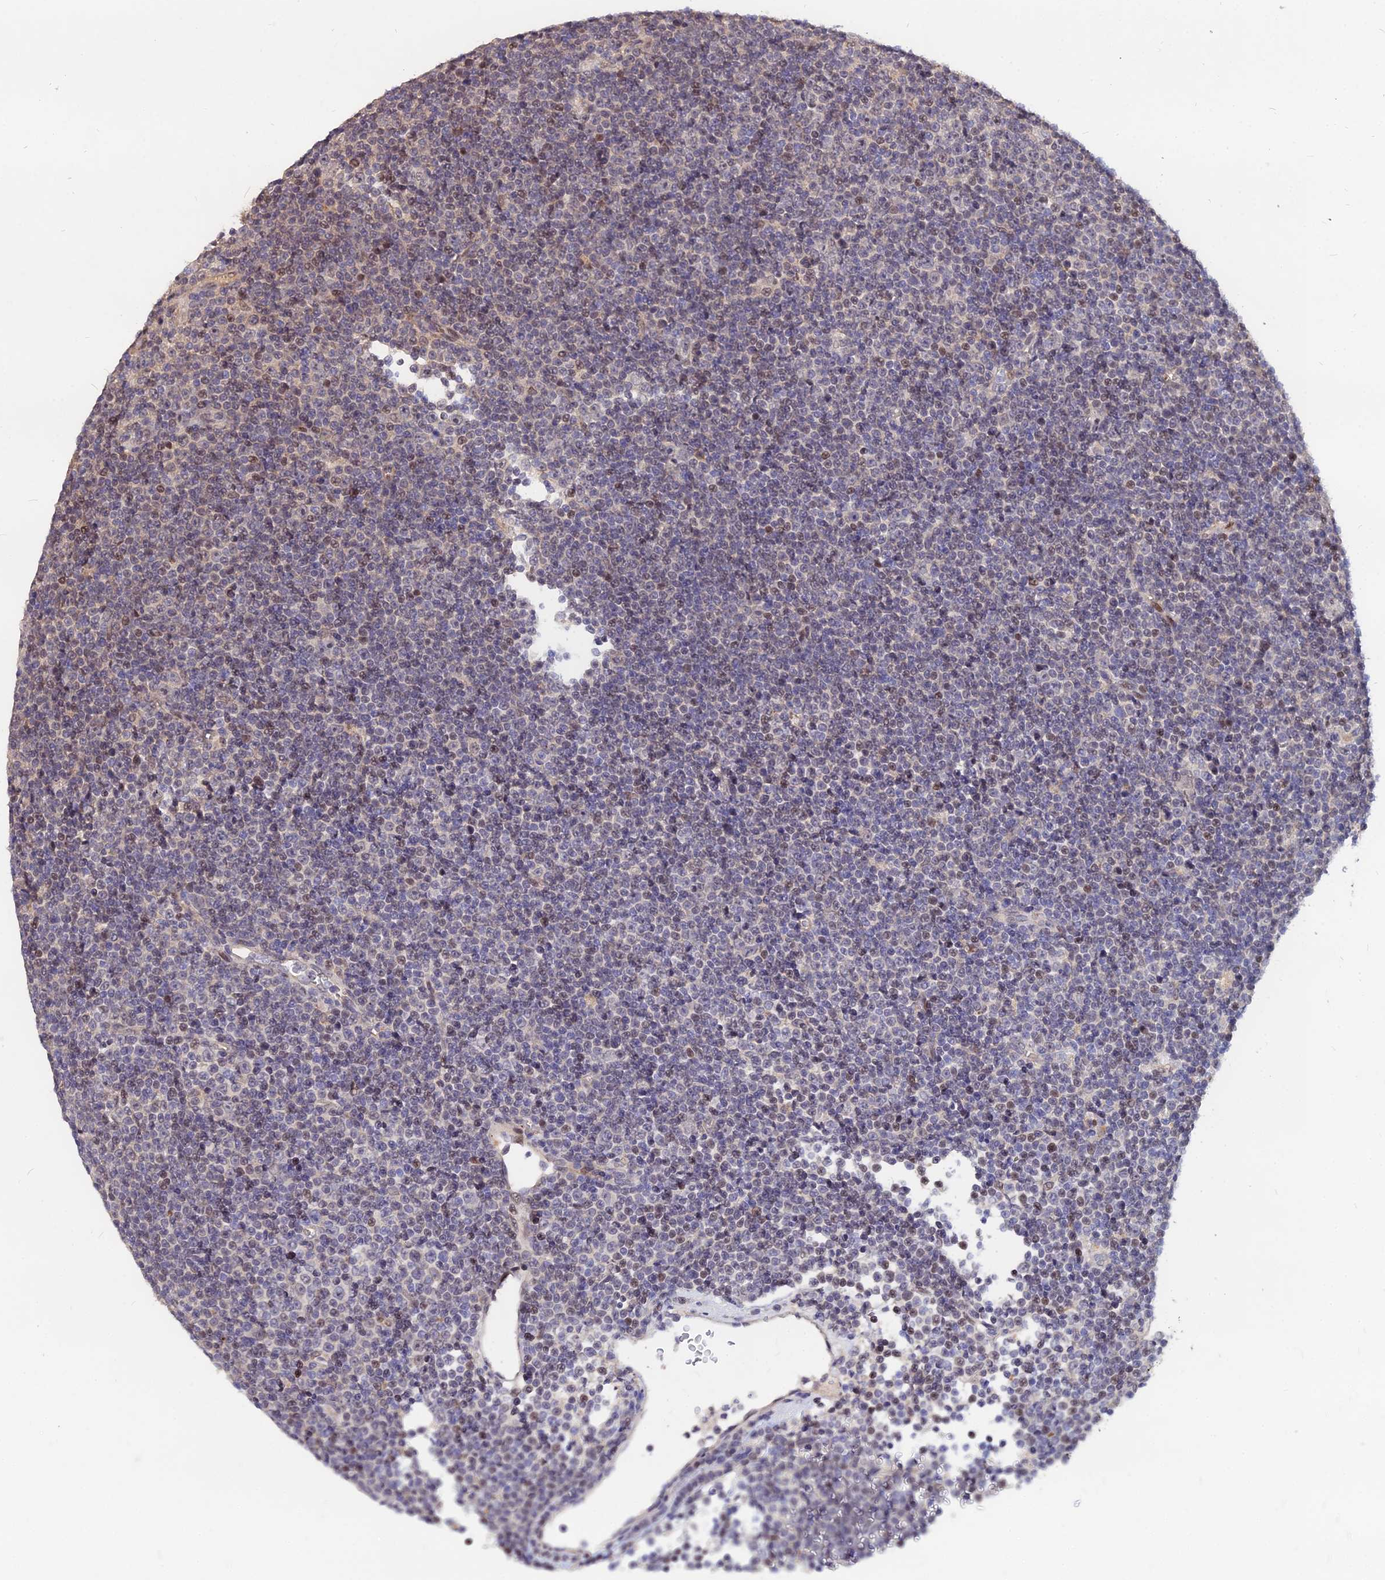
{"staining": {"intensity": "weak", "quantity": "<25%", "location": "nuclear"}, "tissue": "lymphoma", "cell_type": "Tumor cells", "image_type": "cancer", "snomed": [{"axis": "morphology", "description": "Malignant lymphoma, non-Hodgkin's type, Low grade"}, {"axis": "topography", "description": "Lymph node"}], "caption": "Tumor cells show no significant protein staining in malignant lymphoma, non-Hodgkin's type (low-grade).", "gene": "C11orf68", "patient": {"sex": "female", "age": 67}}